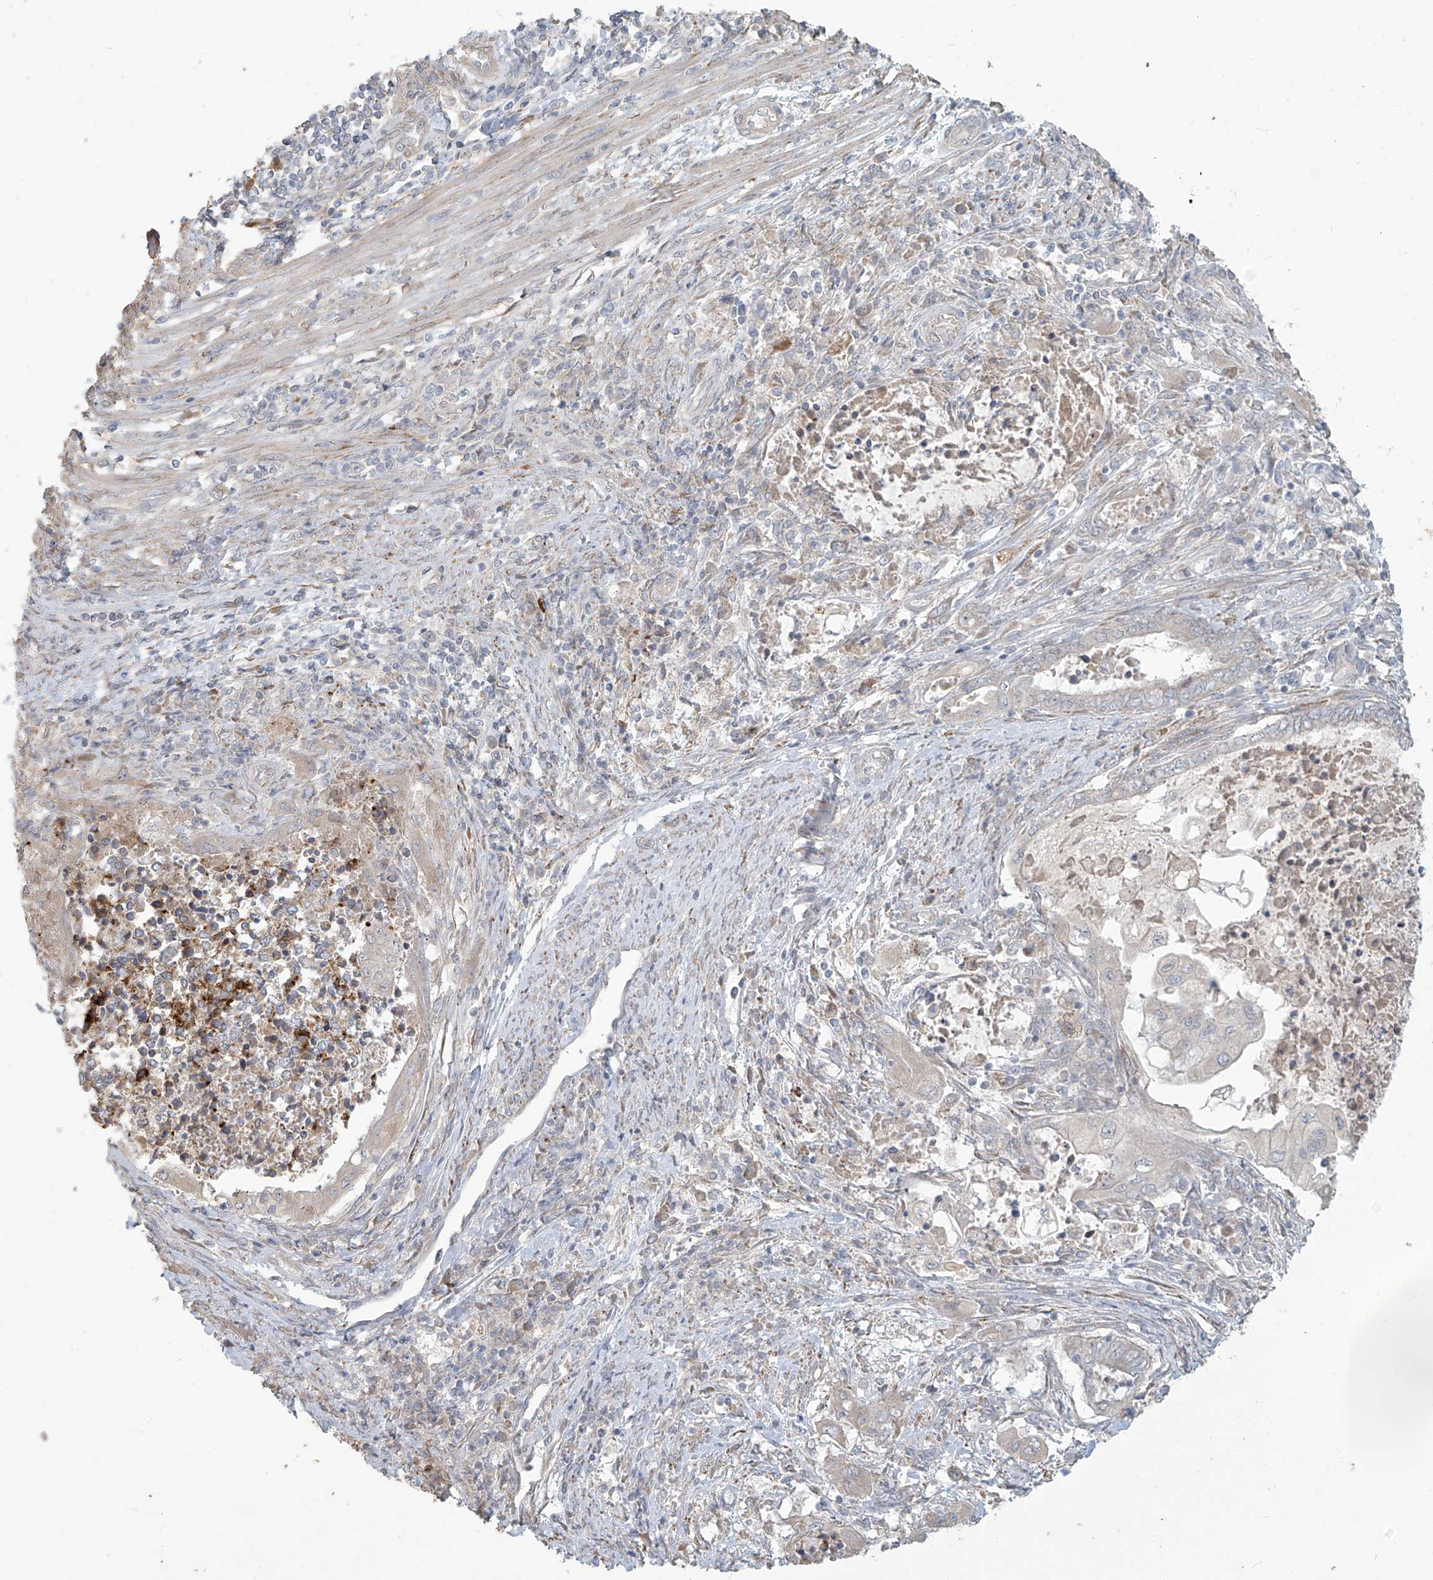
{"staining": {"intensity": "negative", "quantity": "none", "location": "none"}, "tissue": "endometrial cancer", "cell_type": "Tumor cells", "image_type": "cancer", "snomed": [{"axis": "morphology", "description": "Adenocarcinoma, NOS"}, {"axis": "topography", "description": "Uterus"}, {"axis": "topography", "description": "Endometrium"}], "caption": "An IHC image of endometrial cancer (adenocarcinoma) is shown. There is no staining in tumor cells of endometrial cancer (adenocarcinoma). (DAB (3,3'-diaminobenzidine) immunohistochemistry, high magnification).", "gene": "MAGIX", "patient": {"sex": "female", "age": 70}}